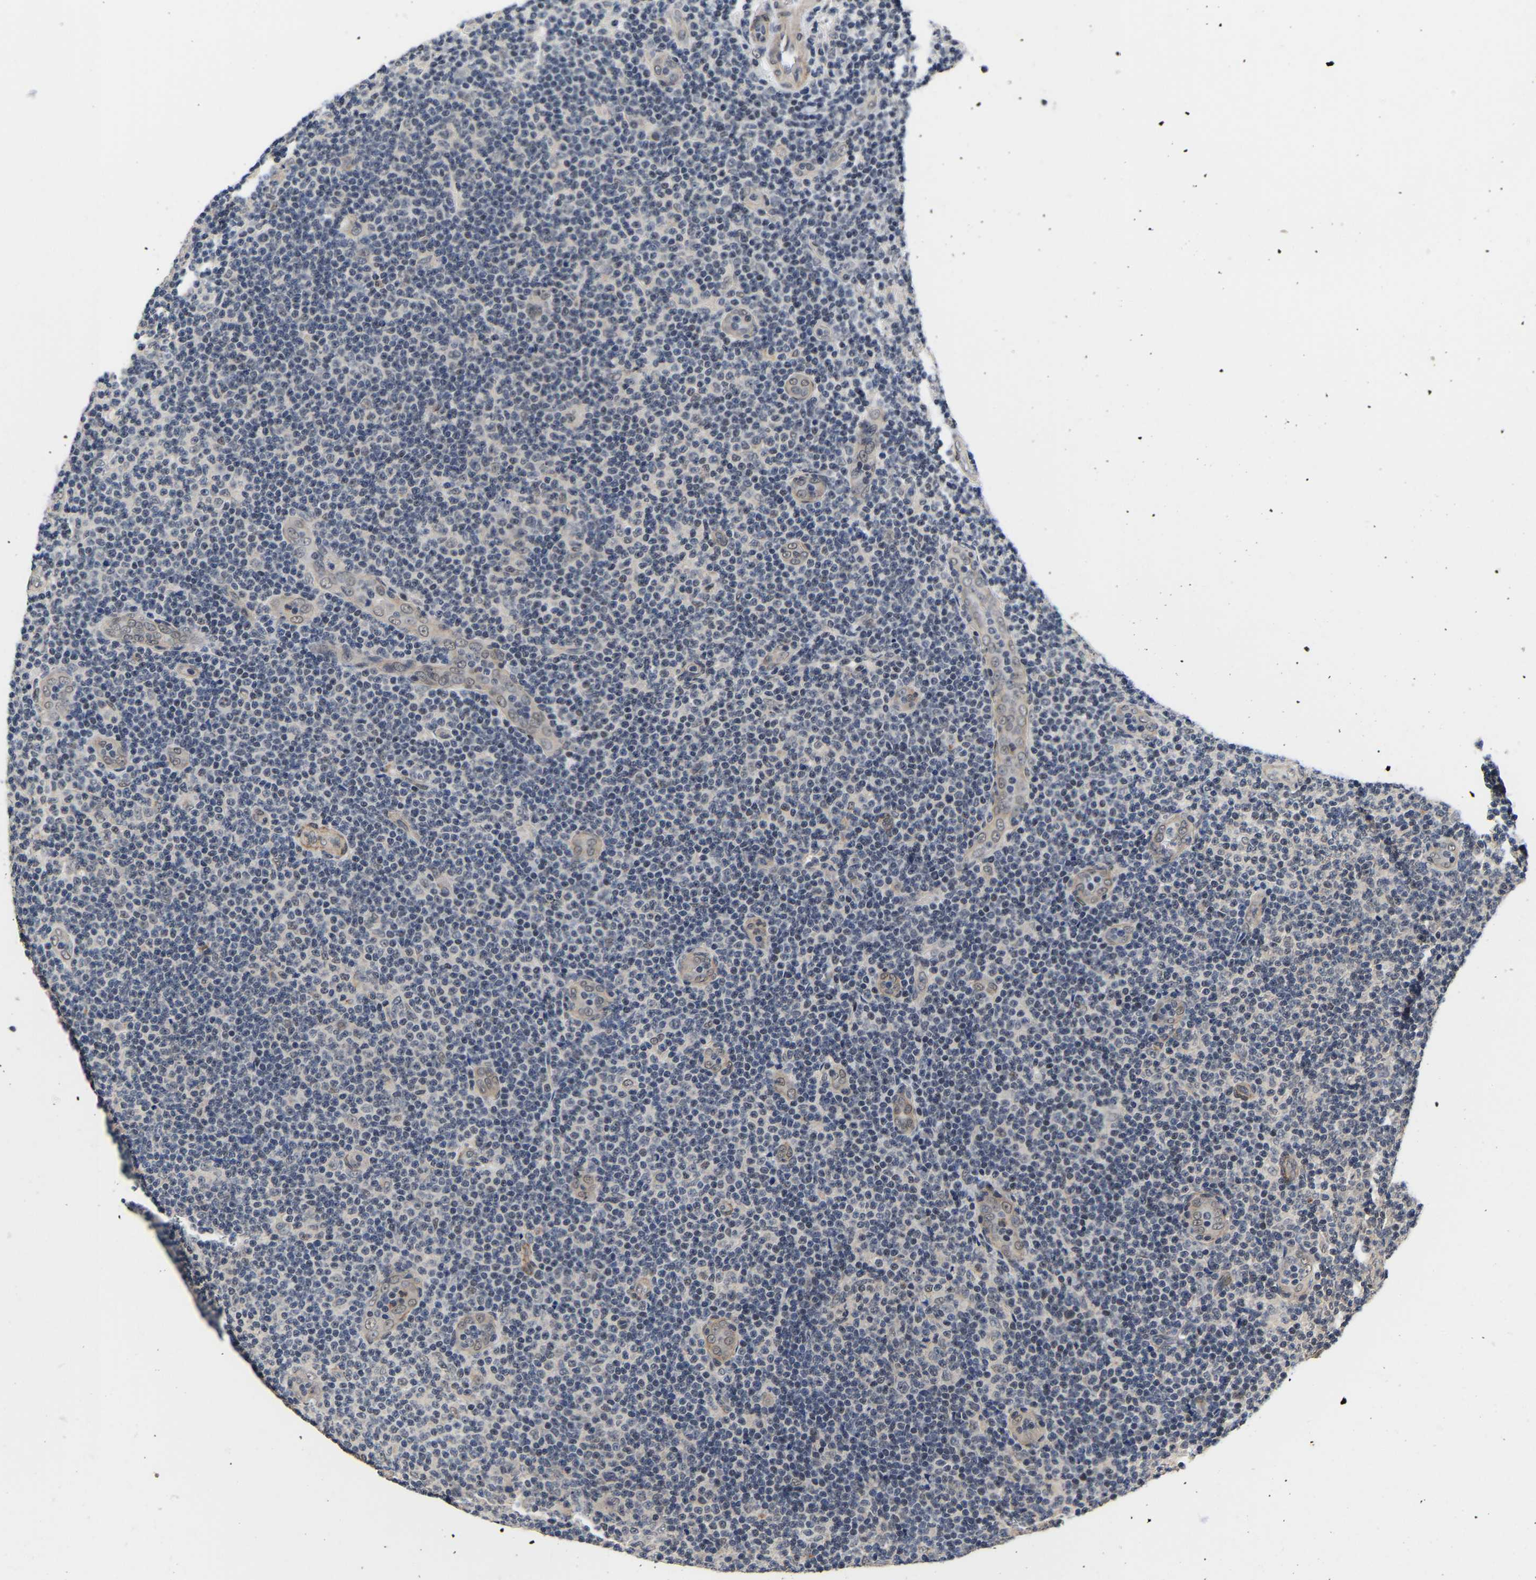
{"staining": {"intensity": "negative", "quantity": "none", "location": "none"}, "tissue": "lymphoma", "cell_type": "Tumor cells", "image_type": "cancer", "snomed": [{"axis": "morphology", "description": "Malignant lymphoma, non-Hodgkin's type, Low grade"}, {"axis": "topography", "description": "Lymph node"}], "caption": "The micrograph demonstrates no significant positivity in tumor cells of malignant lymphoma, non-Hodgkin's type (low-grade).", "gene": "METTL16", "patient": {"sex": "male", "age": 83}}